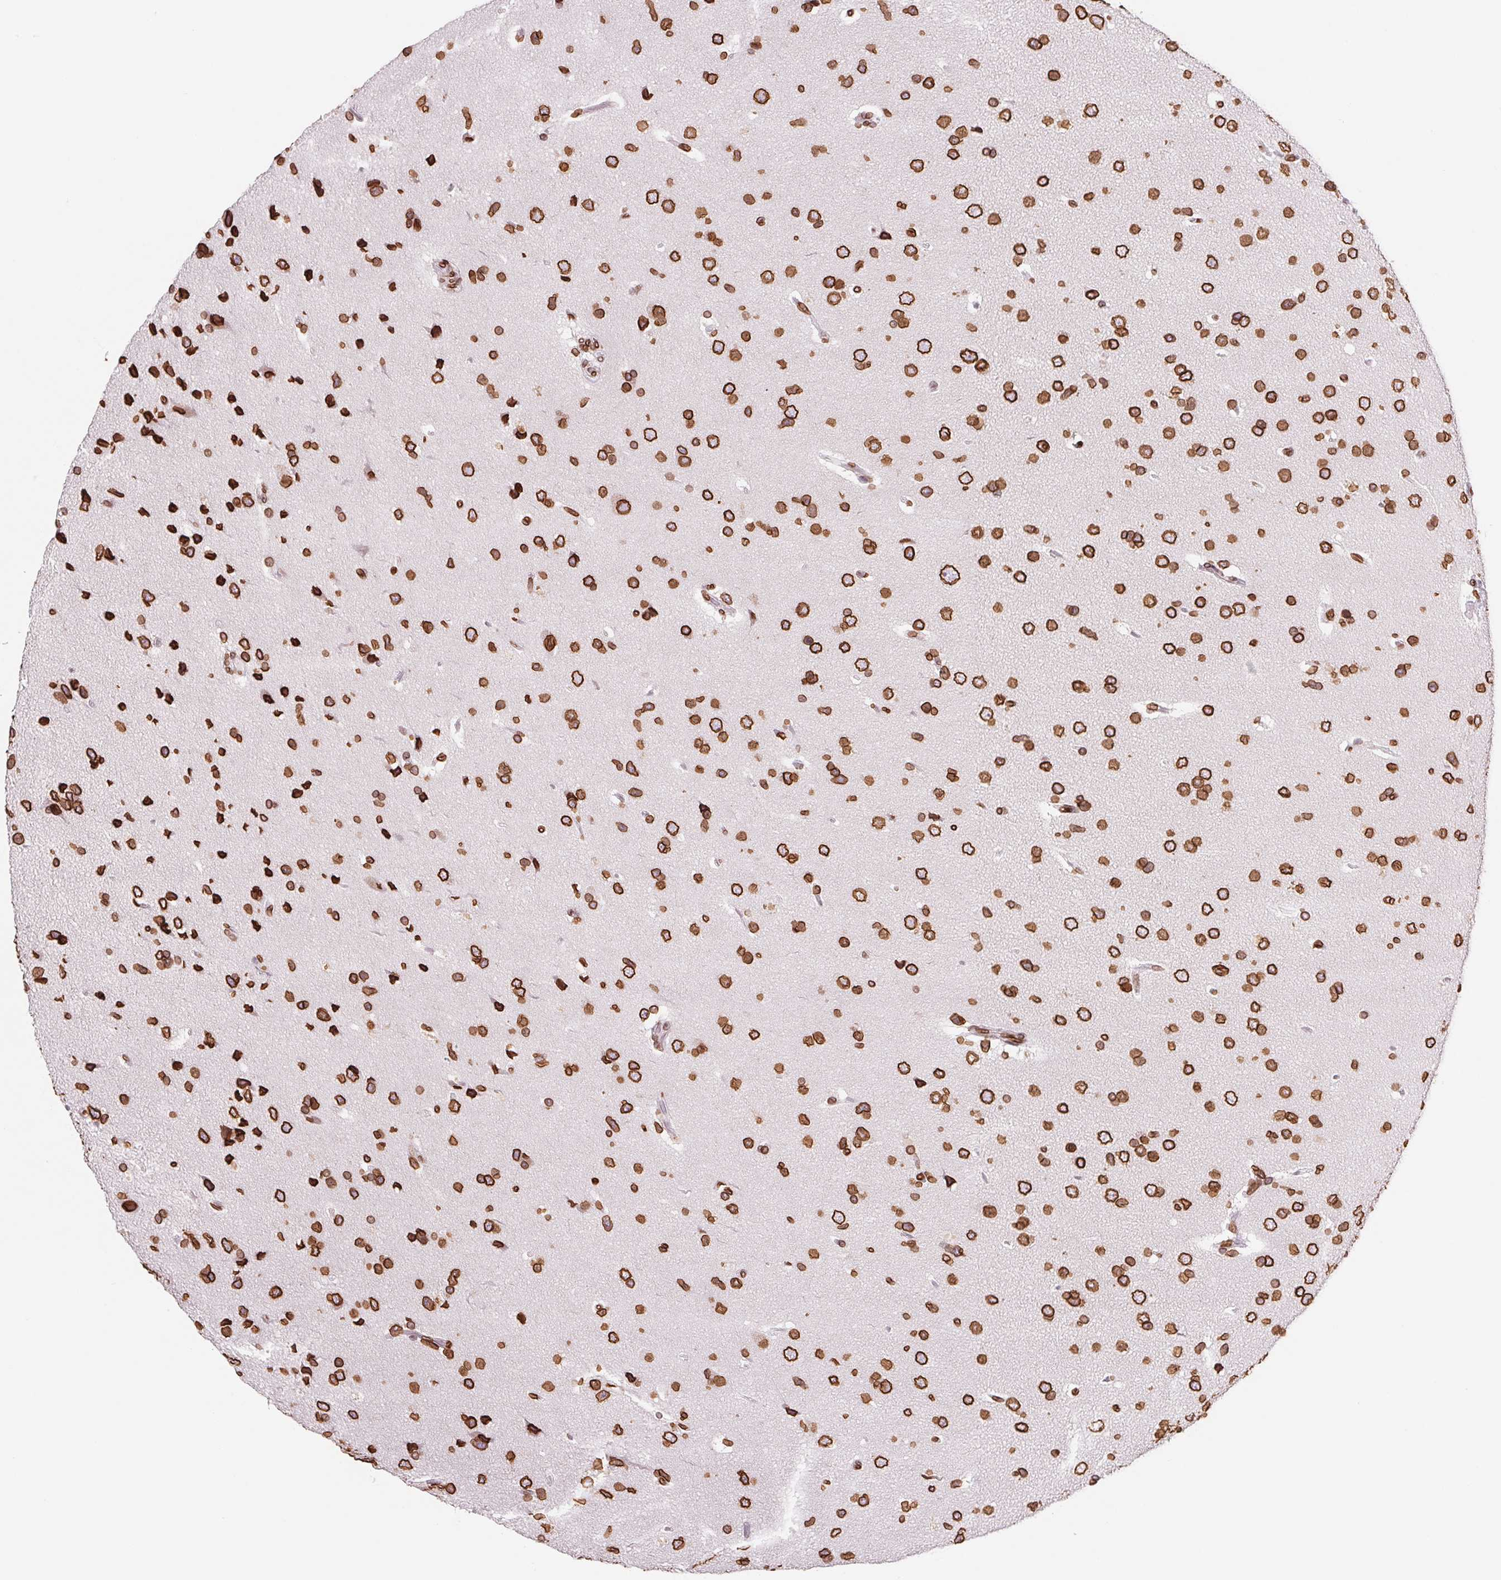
{"staining": {"intensity": "strong", "quantity": ">75%", "location": "cytoplasmic/membranous,nuclear"}, "tissue": "glioma", "cell_type": "Tumor cells", "image_type": "cancer", "snomed": [{"axis": "morphology", "description": "Glioma, malignant, Low grade"}, {"axis": "topography", "description": "Brain"}], "caption": "High-magnification brightfield microscopy of glioma stained with DAB (brown) and counterstained with hematoxylin (blue). tumor cells exhibit strong cytoplasmic/membranous and nuclear staining is appreciated in approximately>75% of cells.", "gene": "LMNB2", "patient": {"sex": "female", "age": 55}}